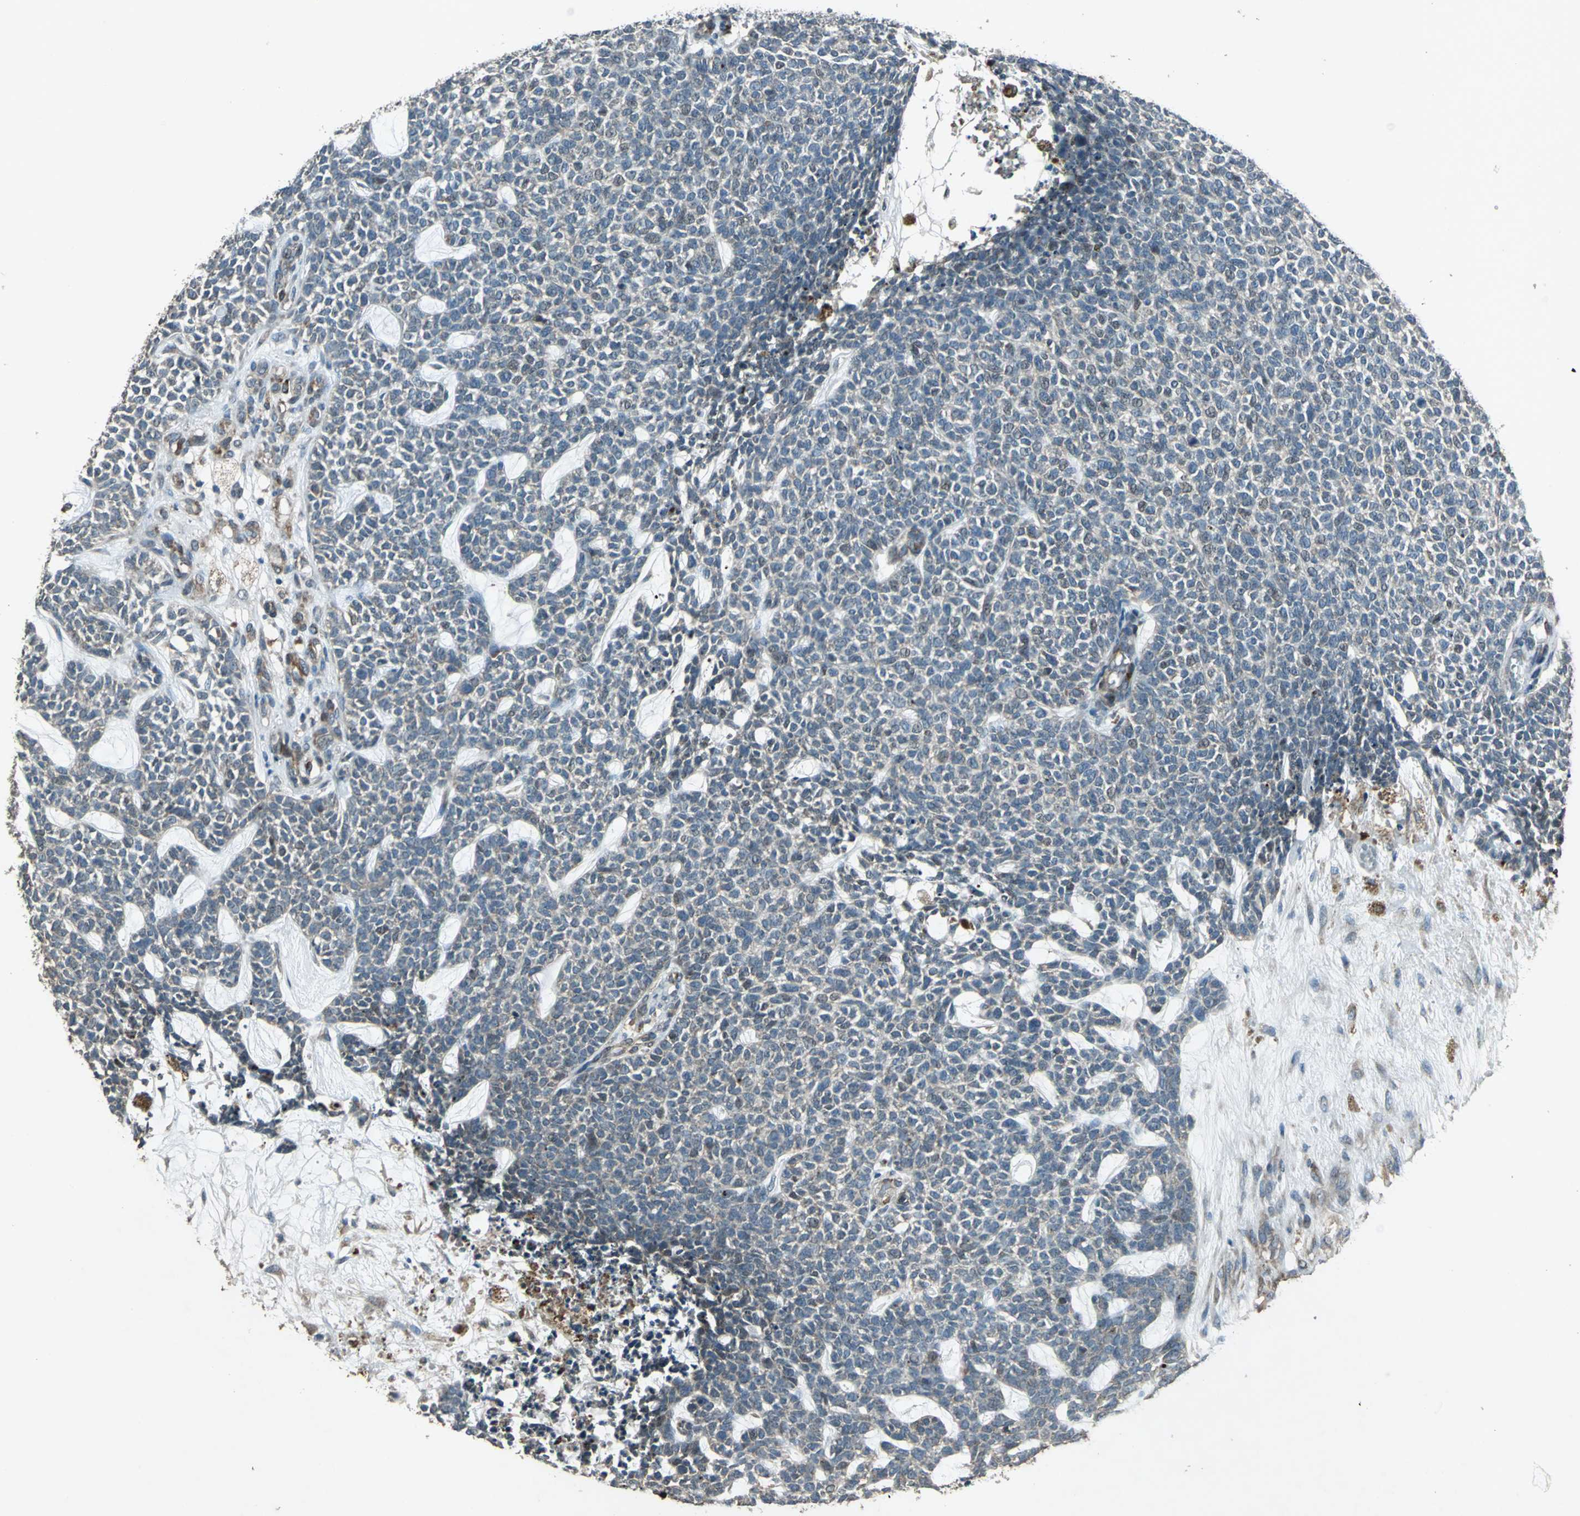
{"staining": {"intensity": "weak", "quantity": "25%-75%", "location": "cytoplasmic/membranous"}, "tissue": "skin cancer", "cell_type": "Tumor cells", "image_type": "cancer", "snomed": [{"axis": "morphology", "description": "Basal cell carcinoma"}, {"axis": "topography", "description": "Skin"}], "caption": "High-power microscopy captured an IHC histopathology image of skin basal cell carcinoma, revealing weak cytoplasmic/membranous expression in approximately 25%-75% of tumor cells.", "gene": "SEPTIN4", "patient": {"sex": "female", "age": 84}}